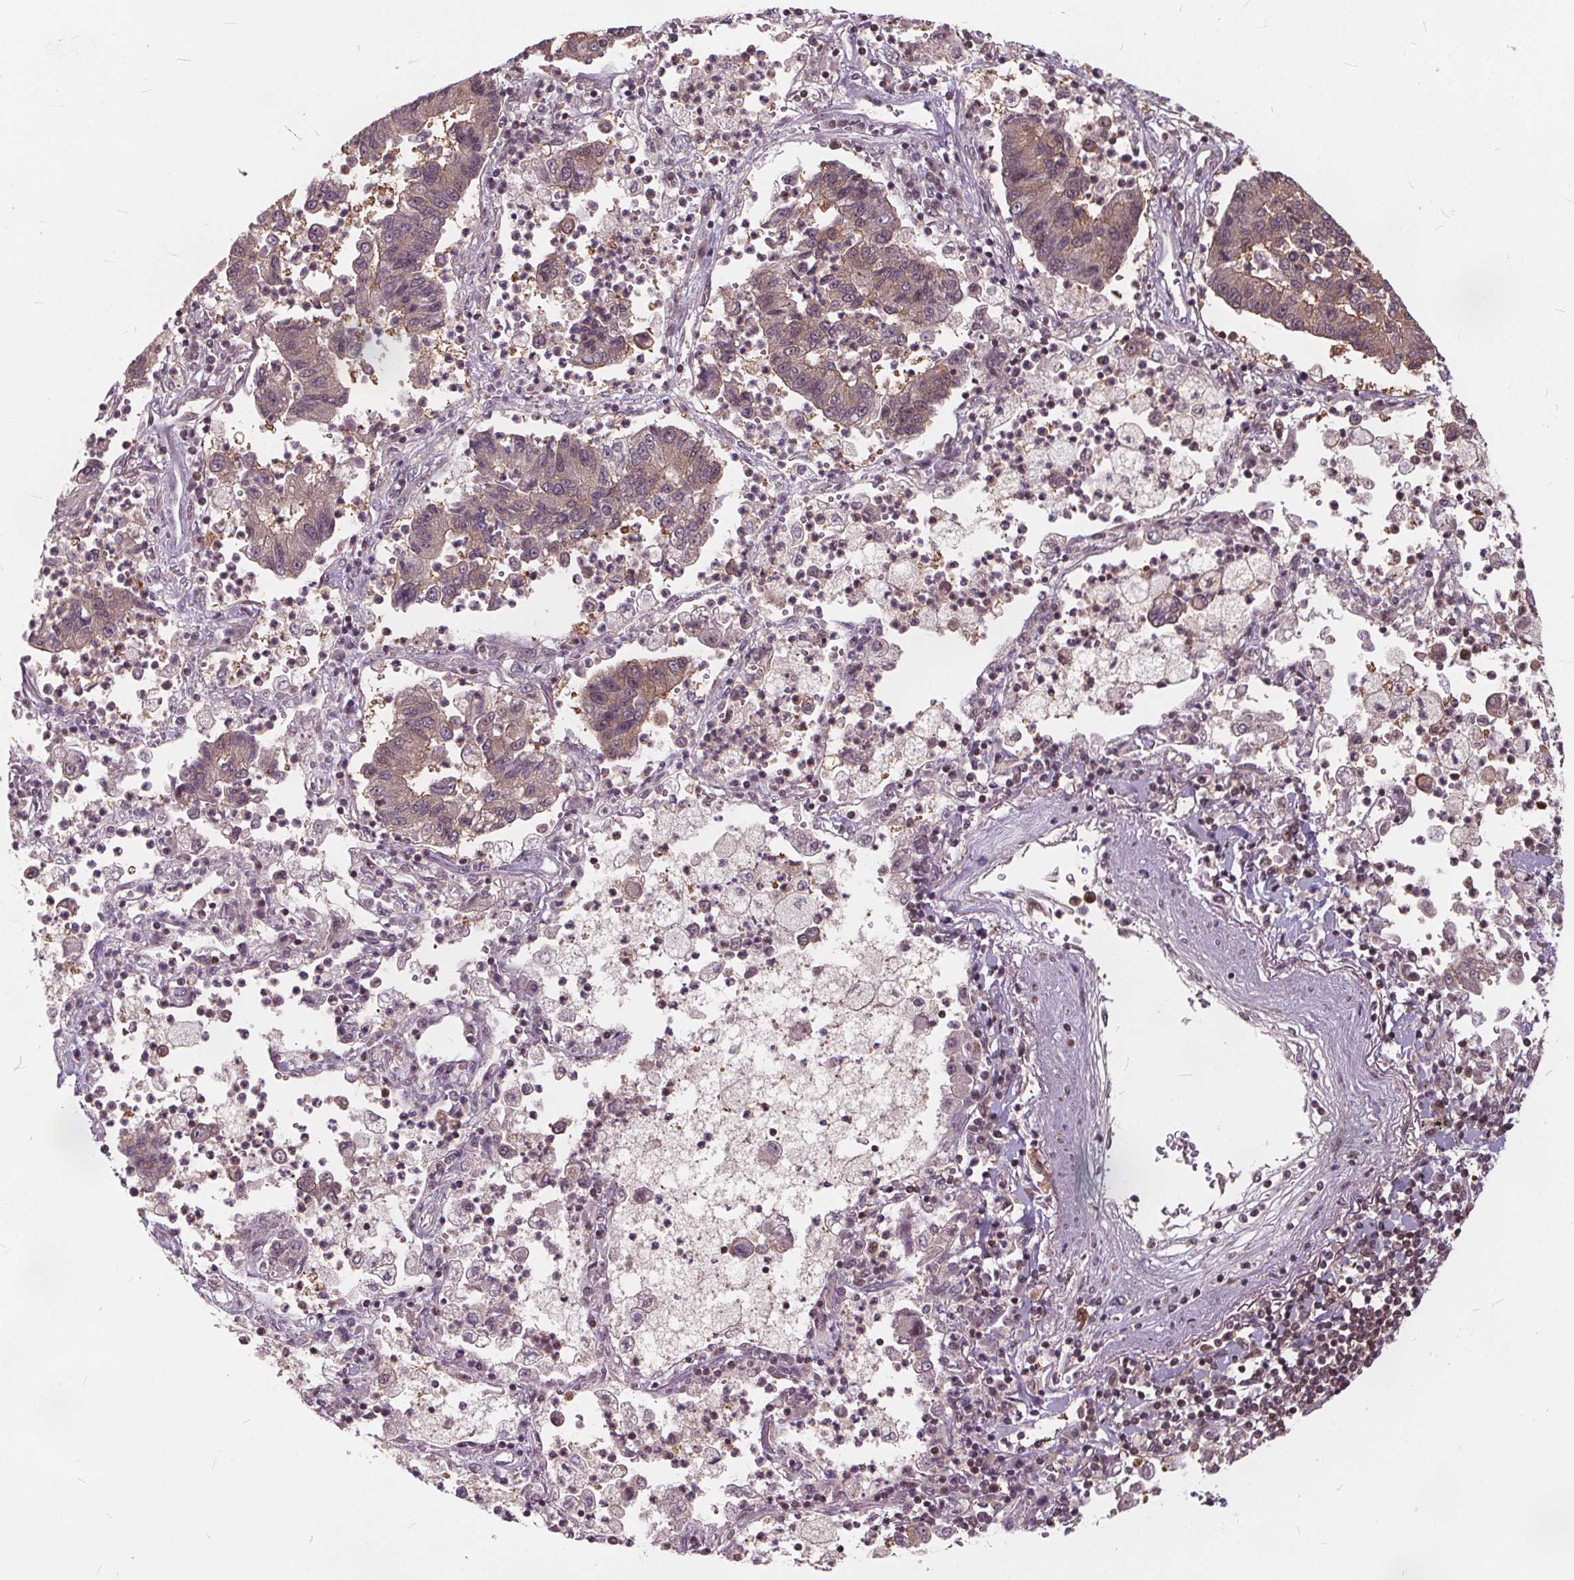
{"staining": {"intensity": "weak", "quantity": "25%-75%", "location": "cytoplasmic/membranous,nuclear"}, "tissue": "lung cancer", "cell_type": "Tumor cells", "image_type": "cancer", "snomed": [{"axis": "morphology", "description": "Adenocarcinoma, NOS"}, {"axis": "topography", "description": "Lung"}], "caption": "Immunohistochemical staining of human lung cancer (adenocarcinoma) reveals weak cytoplasmic/membranous and nuclear protein positivity in approximately 25%-75% of tumor cells. (Brightfield microscopy of DAB IHC at high magnification).", "gene": "HIF1AN", "patient": {"sex": "female", "age": 57}}